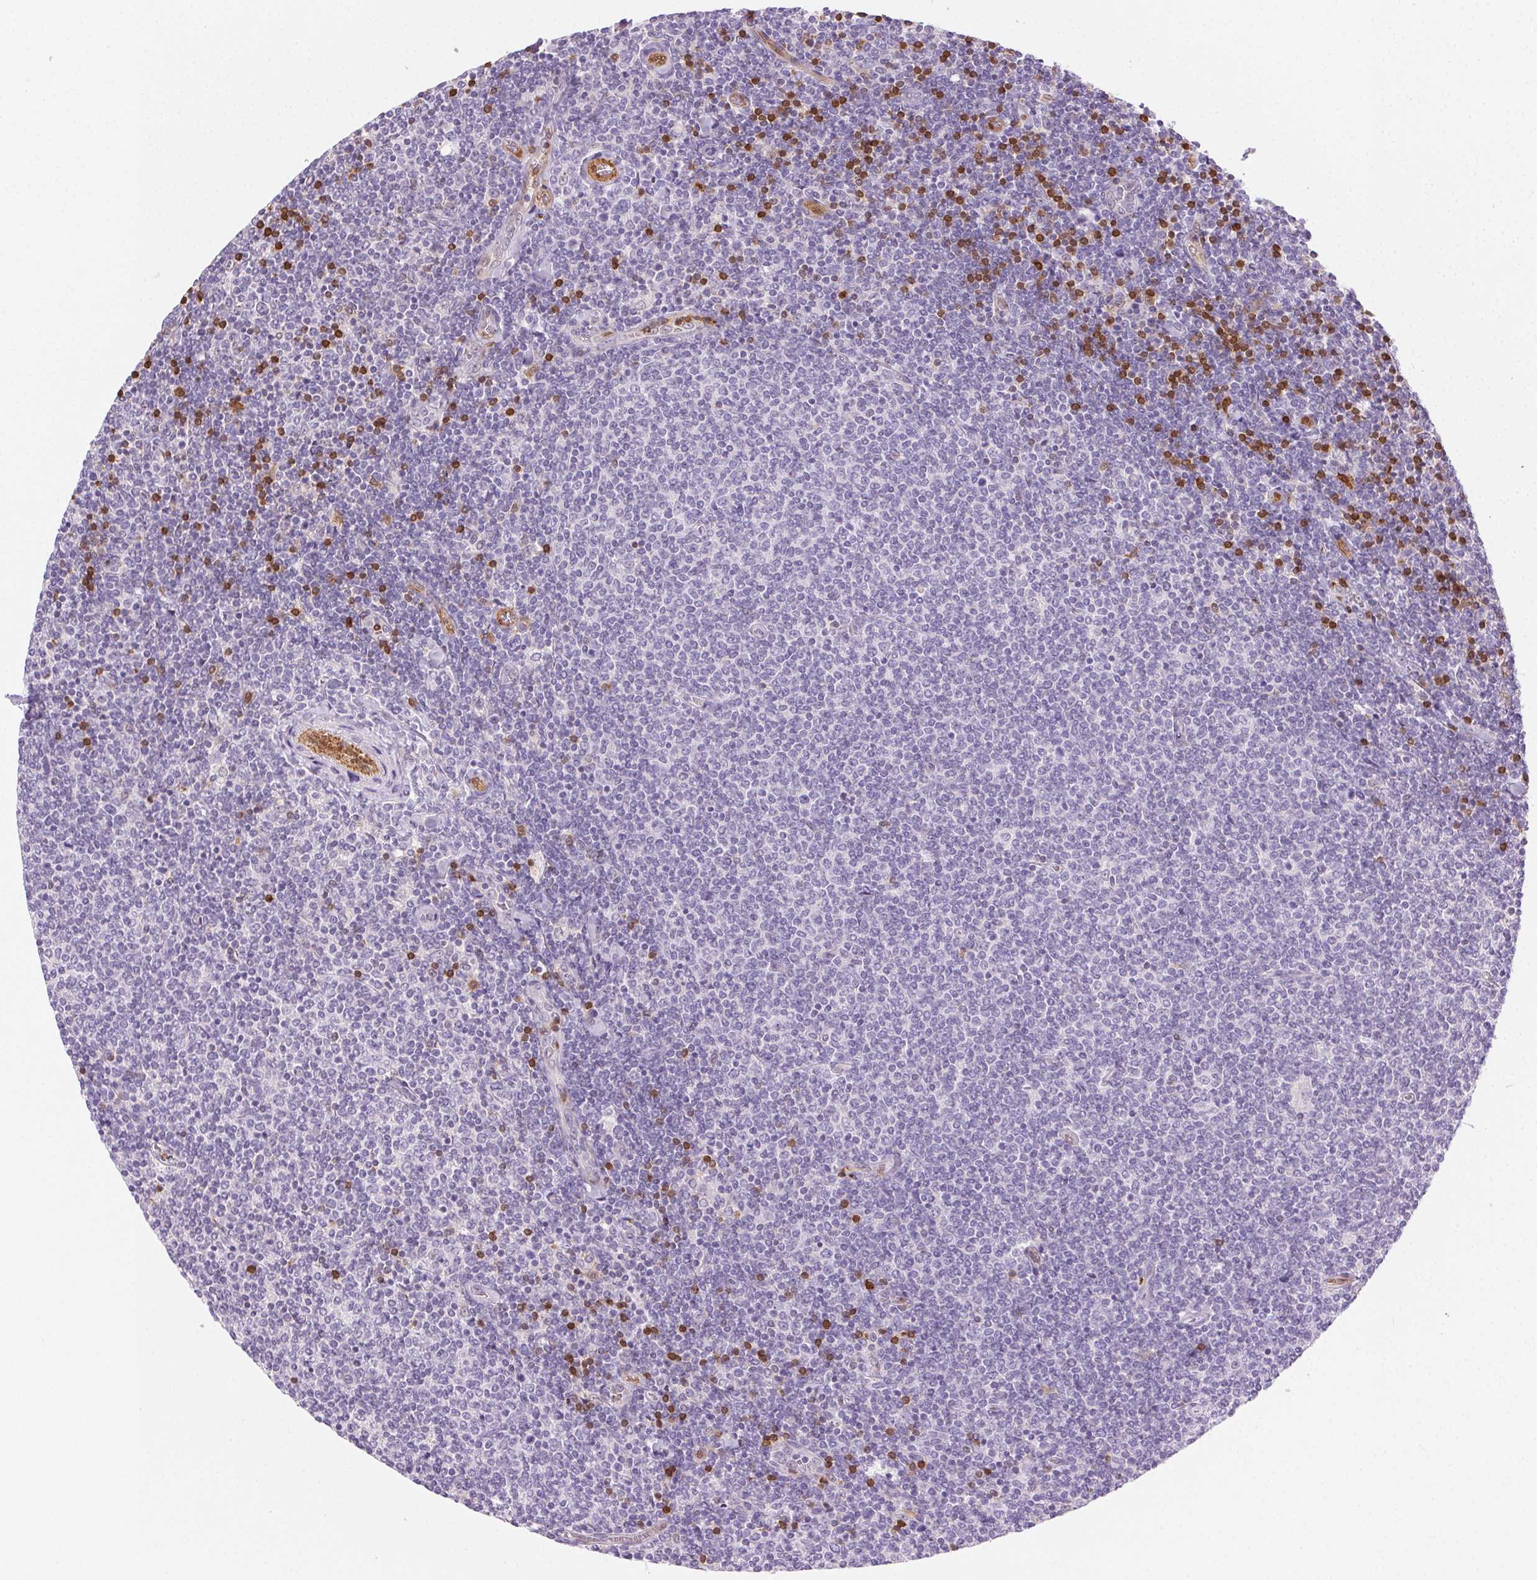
{"staining": {"intensity": "negative", "quantity": "none", "location": "none"}, "tissue": "lymphoma", "cell_type": "Tumor cells", "image_type": "cancer", "snomed": [{"axis": "morphology", "description": "Malignant lymphoma, non-Hodgkin's type, Low grade"}, {"axis": "topography", "description": "Lymph node"}], "caption": "Protein analysis of lymphoma exhibits no significant expression in tumor cells.", "gene": "TMEM45A", "patient": {"sex": "male", "age": 52}}